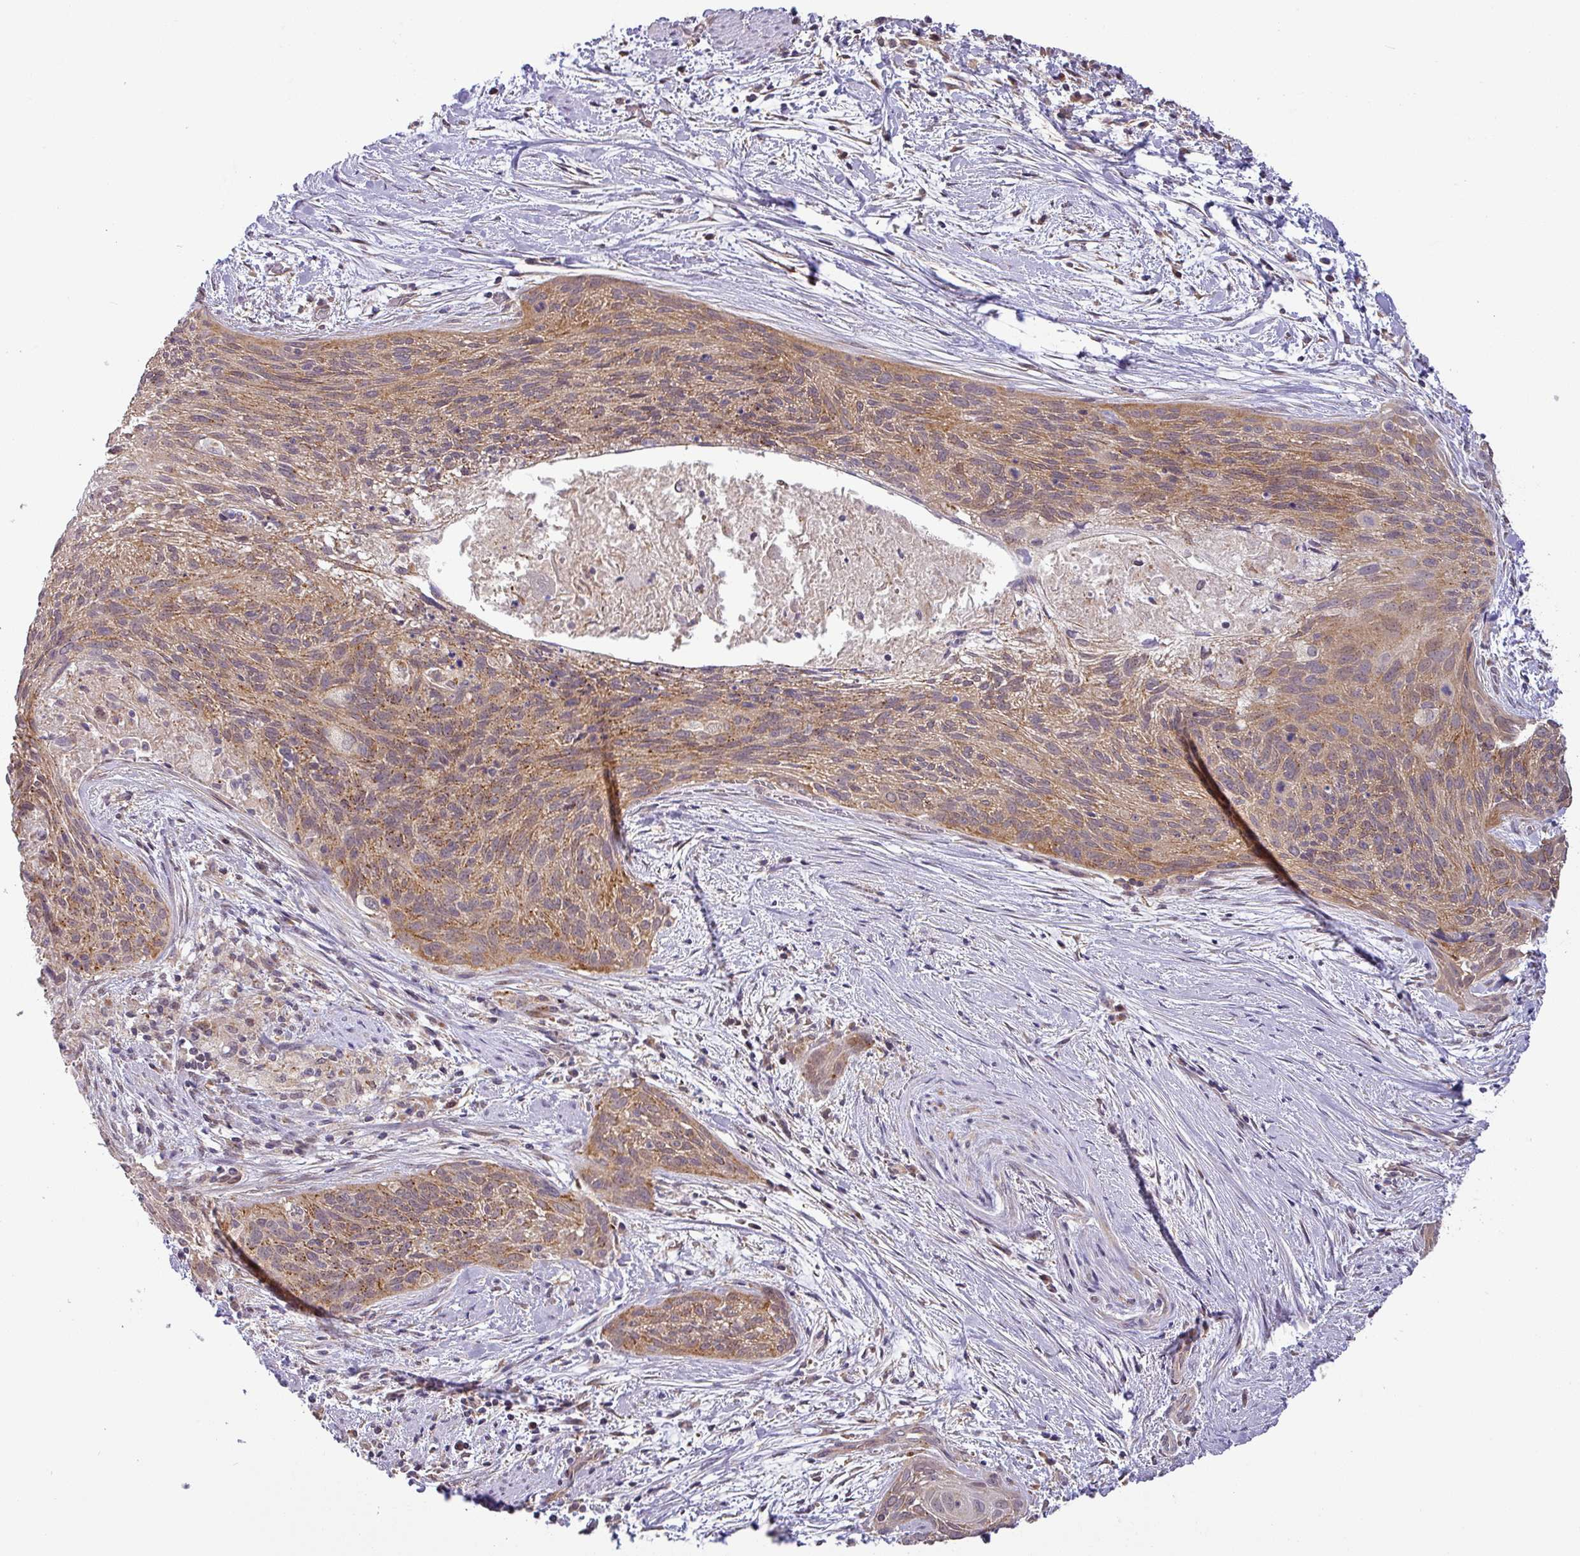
{"staining": {"intensity": "moderate", "quantity": "25%-75%", "location": "cytoplasmic/membranous"}, "tissue": "cervical cancer", "cell_type": "Tumor cells", "image_type": "cancer", "snomed": [{"axis": "morphology", "description": "Squamous cell carcinoma, NOS"}, {"axis": "topography", "description": "Cervix"}], "caption": "Squamous cell carcinoma (cervical) stained with immunohistochemistry (IHC) displays moderate cytoplasmic/membranous positivity in about 25%-75% of tumor cells.", "gene": "GALNT12", "patient": {"sex": "female", "age": 55}}